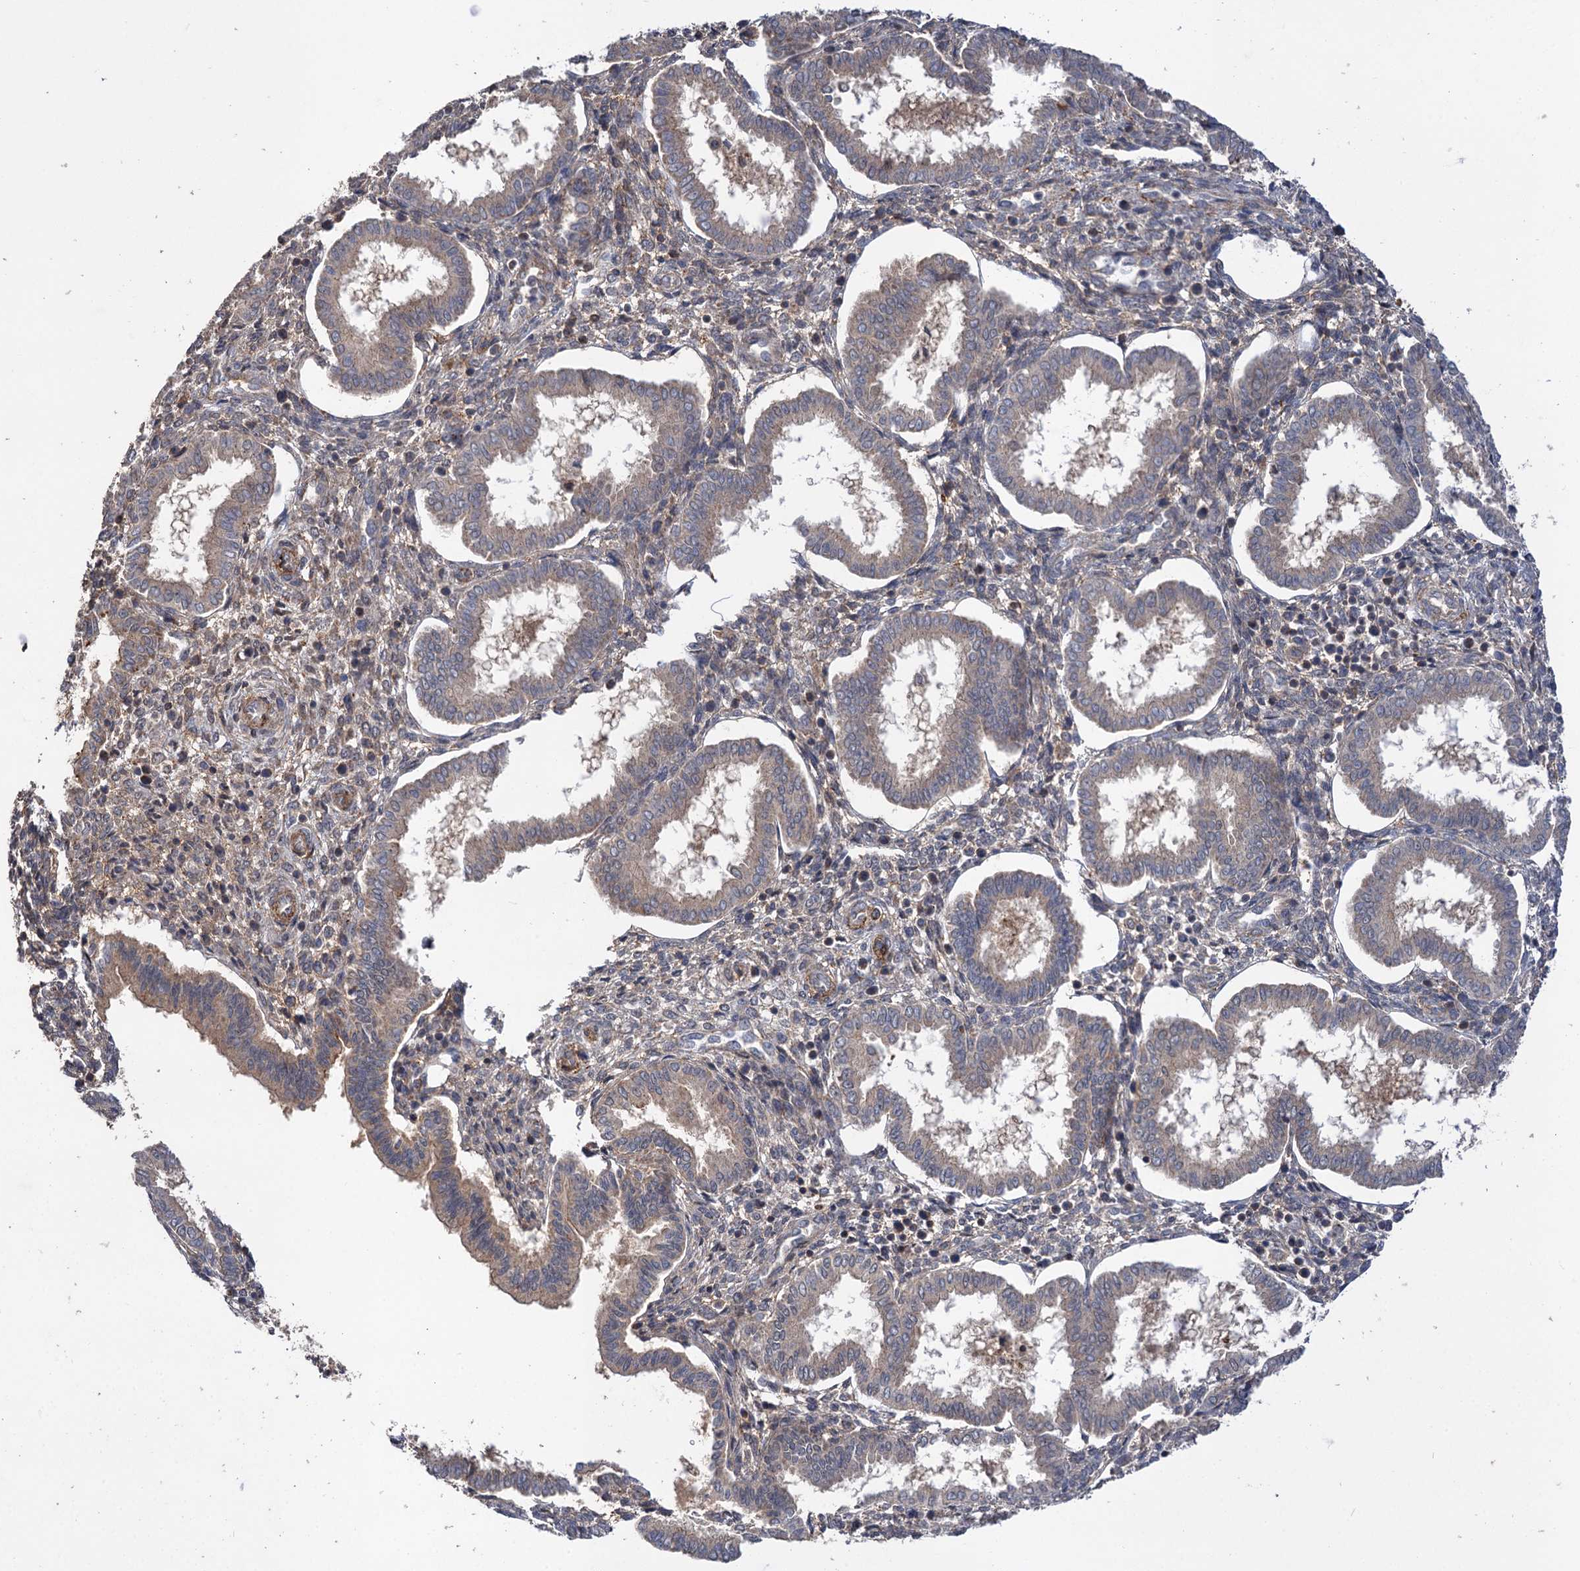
{"staining": {"intensity": "moderate", "quantity": "25%-75%", "location": "cytoplasmic/membranous"}, "tissue": "endometrium", "cell_type": "Cells in endometrial stroma", "image_type": "normal", "snomed": [{"axis": "morphology", "description": "Normal tissue, NOS"}, {"axis": "topography", "description": "Endometrium"}], "caption": "Moderate cytoplasmic/membranous expression is seen in approximately 25%-75% of cells in endometrial stroma in benign endometrium. (Brightfield microscopy of DAB IHC at high magnification).", "gene": "FBXW8", "patient": {"sex": "female", "age": 24}}